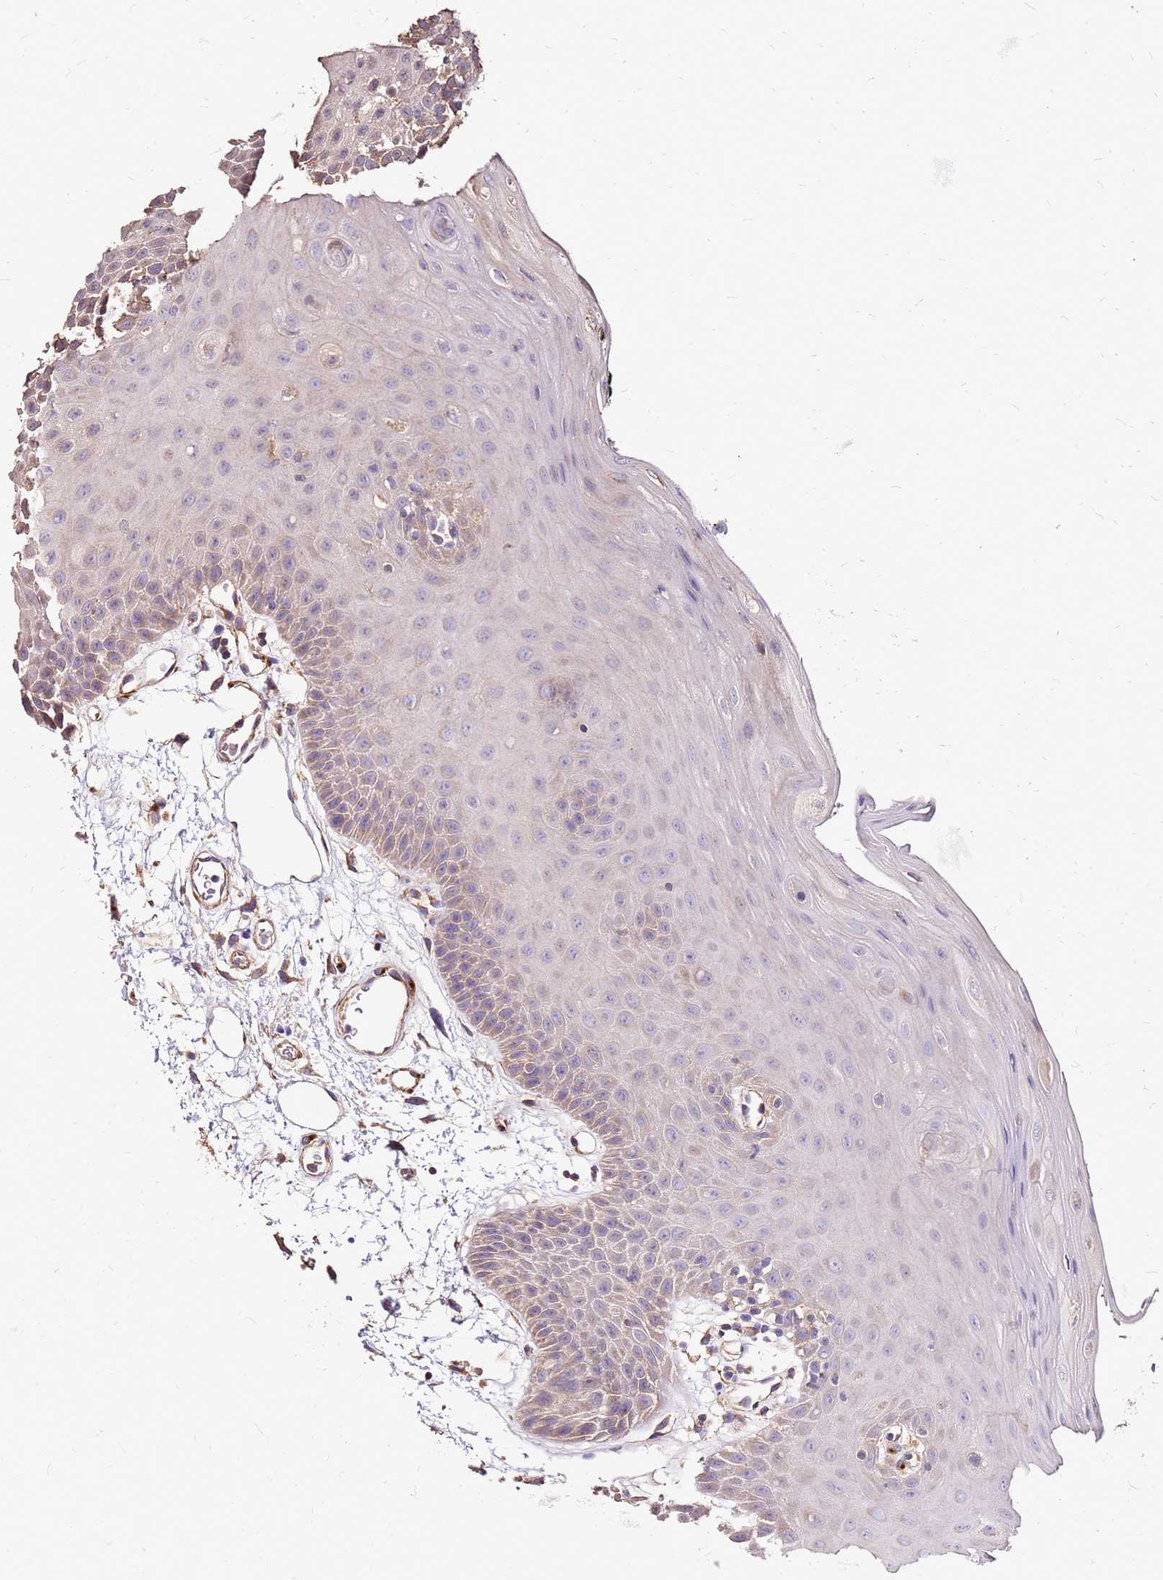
{"staining": {"intensity": "weak", "quantity": "25%-75%", "location": "cytoplasmic/membranous"}, "tissue": "oral mucosa", "cell_type": "Squamous epithelial cells", "image_type": "normal", "snomed": [{"axis": "morphology", "description": "Normal tissue, NOS"}, {"axis": "topography", "description": "Oral tissue"}, {"axis": "topography", "description": "Tounge, NOS"}], "caption": "The histopathology image reveals immunohistochemical staining of benign oral mucosa. There is weak cytoplasmic/membranous positivity is identified in about 25%-75% of squamous epithelial cells.", "gene": "EXD3", "patient": {"sex": "female", "age": 59}}